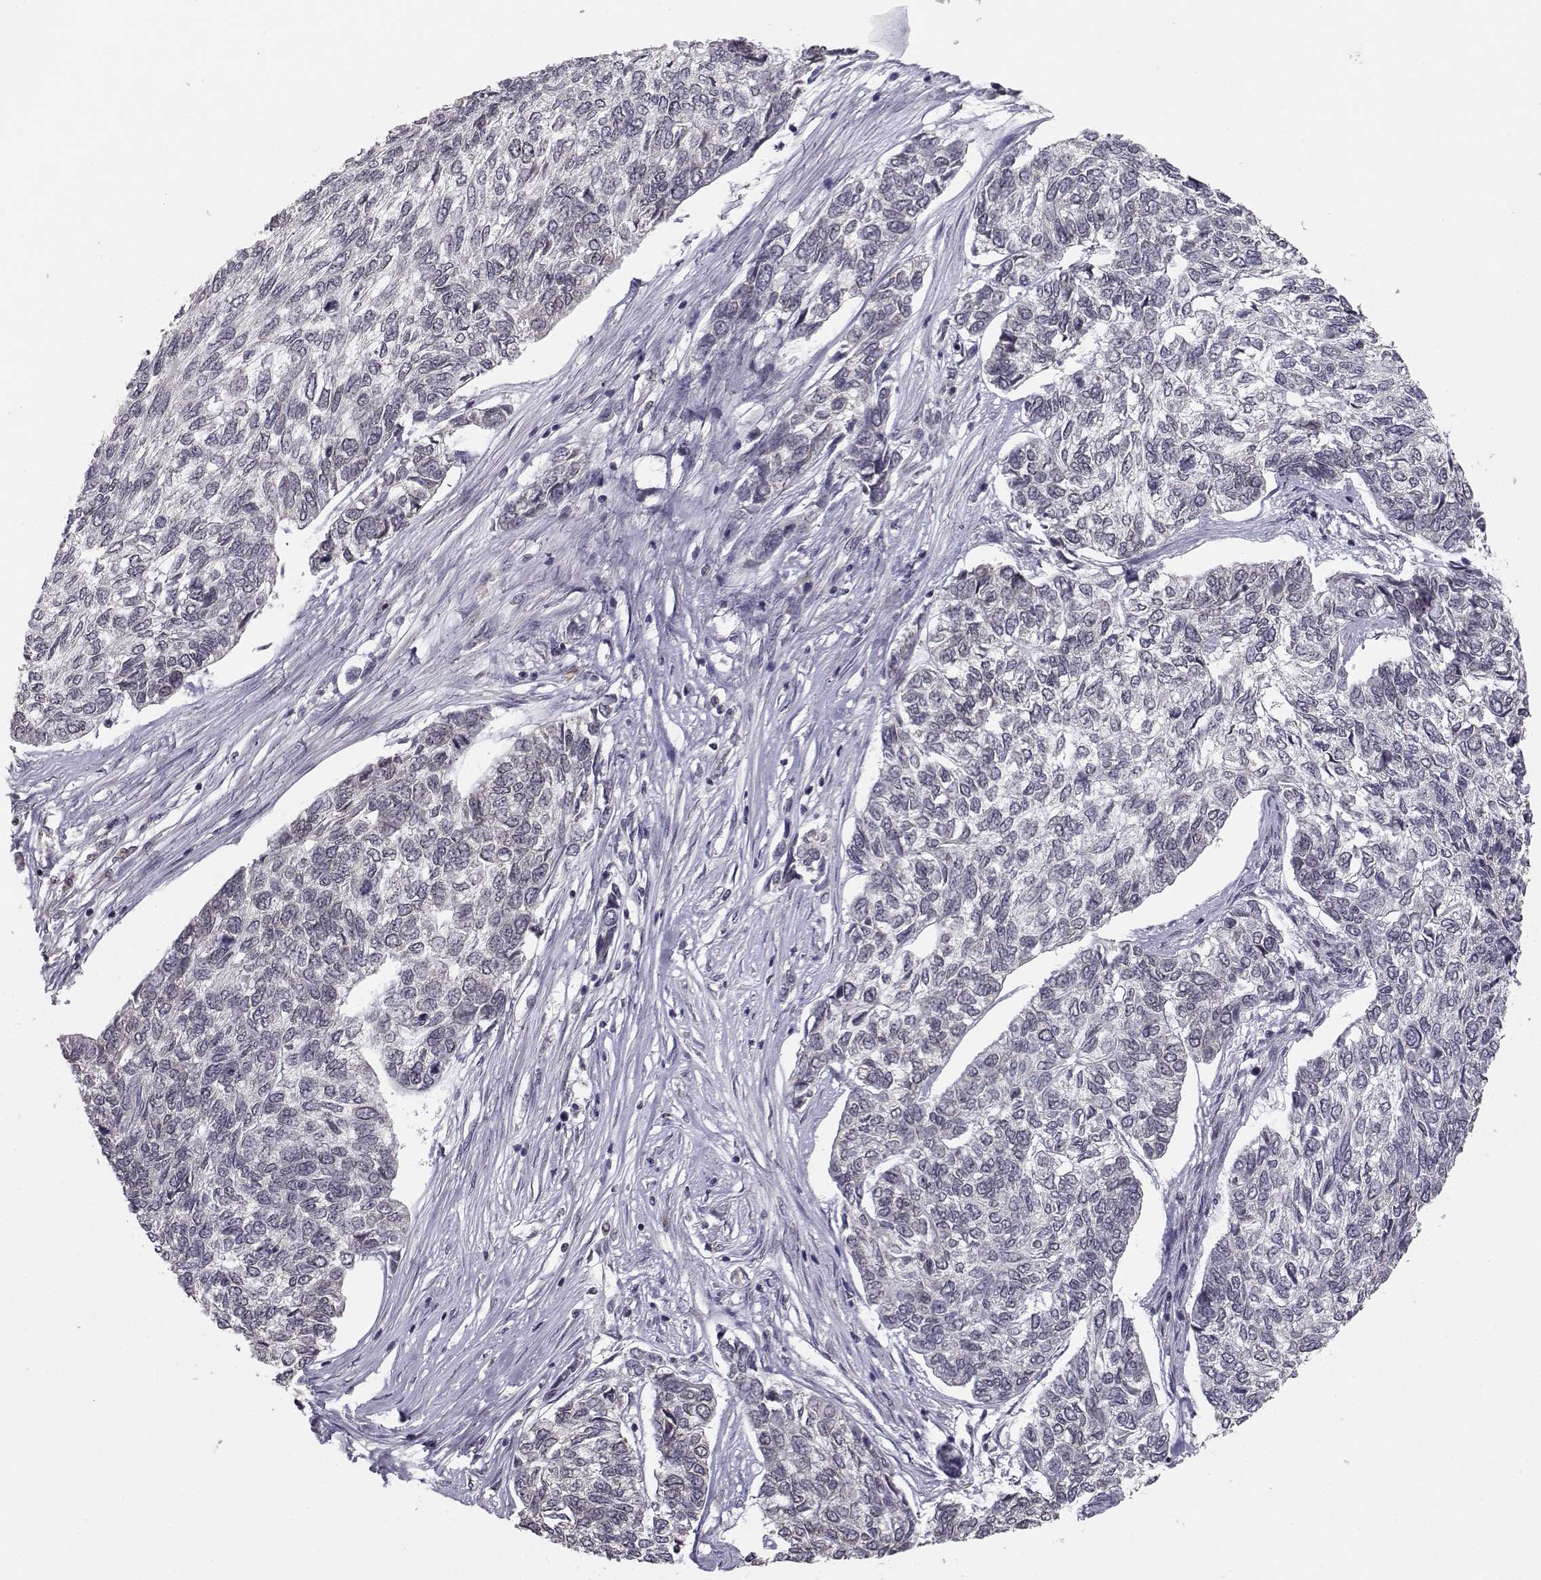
{"staining": {"intensity": "negative", "quantity": "none", "location": "none"}, "tissue": "skin cancer", "cell_type": "Tumor cells", "image_type": "cancer", "snomed": [{"axis": "morphology", "description": "Basal cell carcinoma"}, {"axis": "topography", "description": "Skin"}], "caption": "Immunohistochemical staining of human skin basal cell carcinoma displays no significant expression in tumor cells. (DAB (3,3'-diaminobenzidine) IHC, high magnification).", "gene": "KIF13B", "patient": {"sex": "female", "age": 65}}